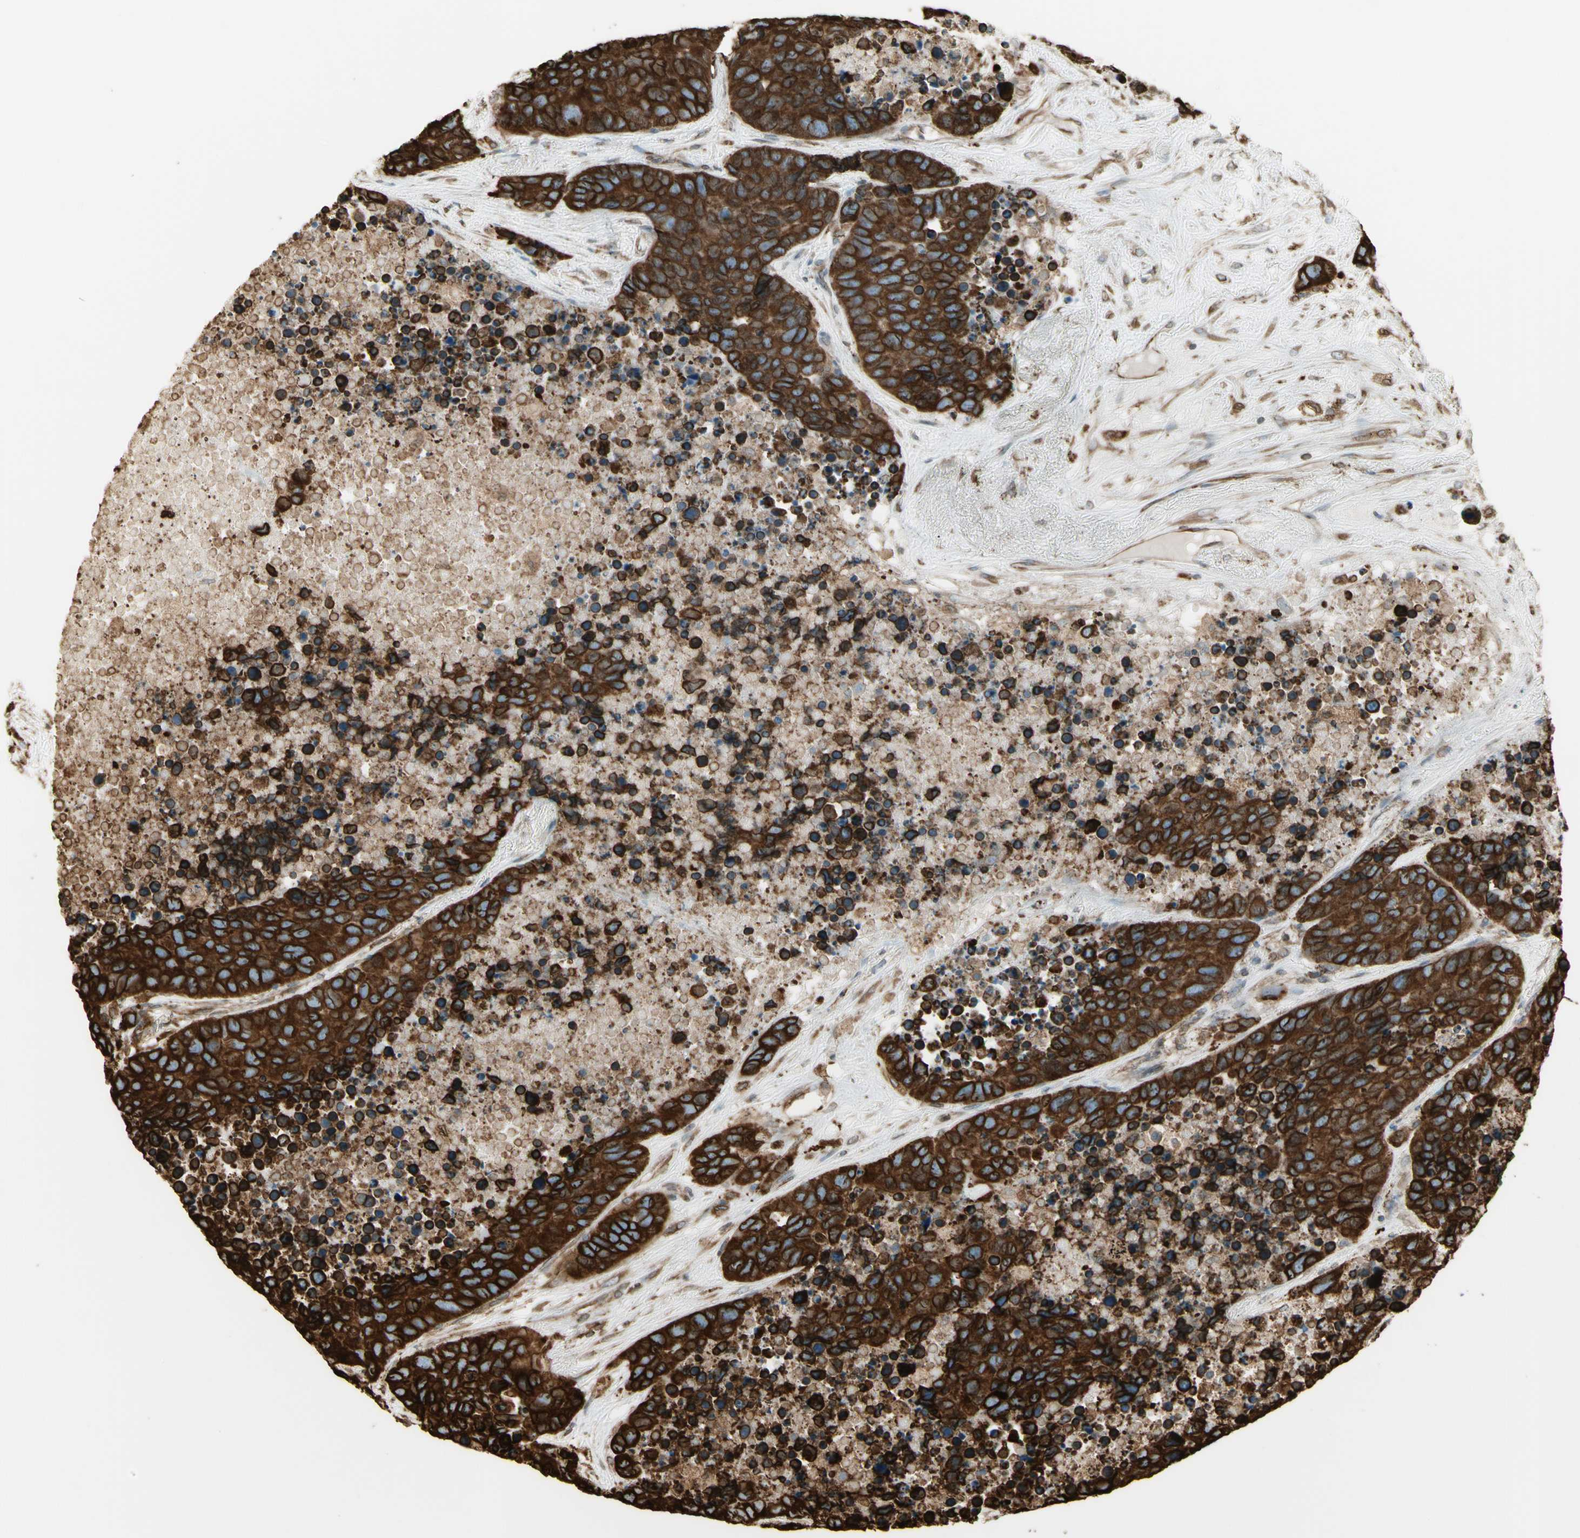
{"staining": {"intensity": "strong", "quantity": ">75%", "location": "cytoplasmic/membranous"}, "tissue": "carcinoid", "cell_type": "Tumor cells", "image_type": "cancer", "snomed": [{"axis": "morphology", "description": "Carcinoid, malignant, NOS"}, {"axis": "topography", "description": "Lung"}], "caption": "Protein staining of malignant carcinoid tissue reveals strong cytoplasmic/membranous expression in about >75% of tumor cells.", "gene": "CANX", "patient": {"sex": "male", "age": 60}}